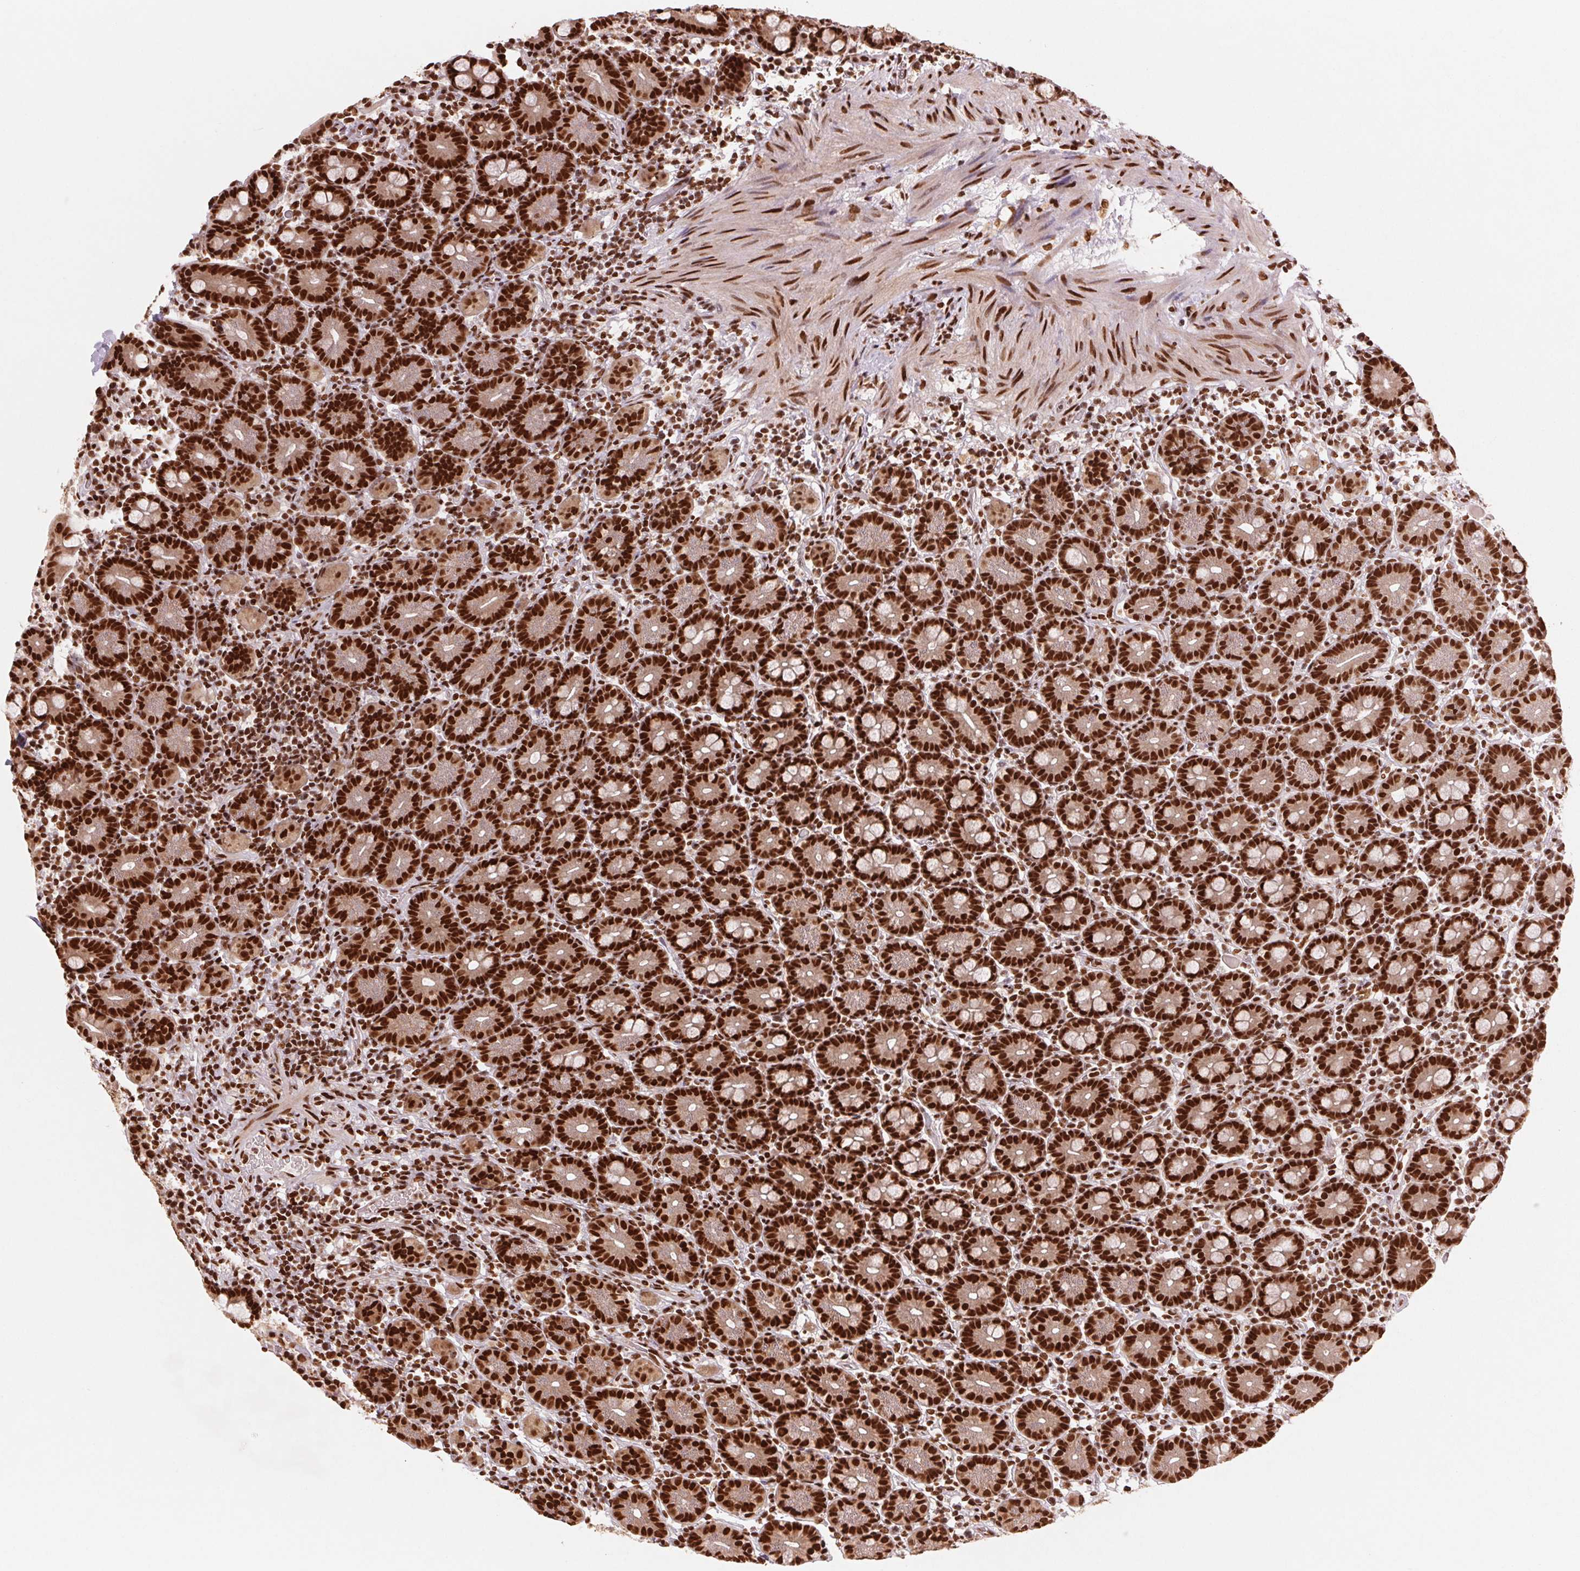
{"staining": {"intensity": "strong", "quantity": ">75%", "location": "nuclear"}, "tissue": "small intestine", "cell_type": "Glandular cells", "image_type": "normal", "snomed": [{"axis": "morphology", "description": "Normal tissue, NOS"}, {"axis": "topography", "description": "Small intestine"}], "caption": "Approximately >75% of glandular cells in unremarkable small intestine show strong nuclear protein staining as visualized by brown immunohistochemical staining.", "gene": "TTLL9", "patient": {"sex": "male", "age": 26}}